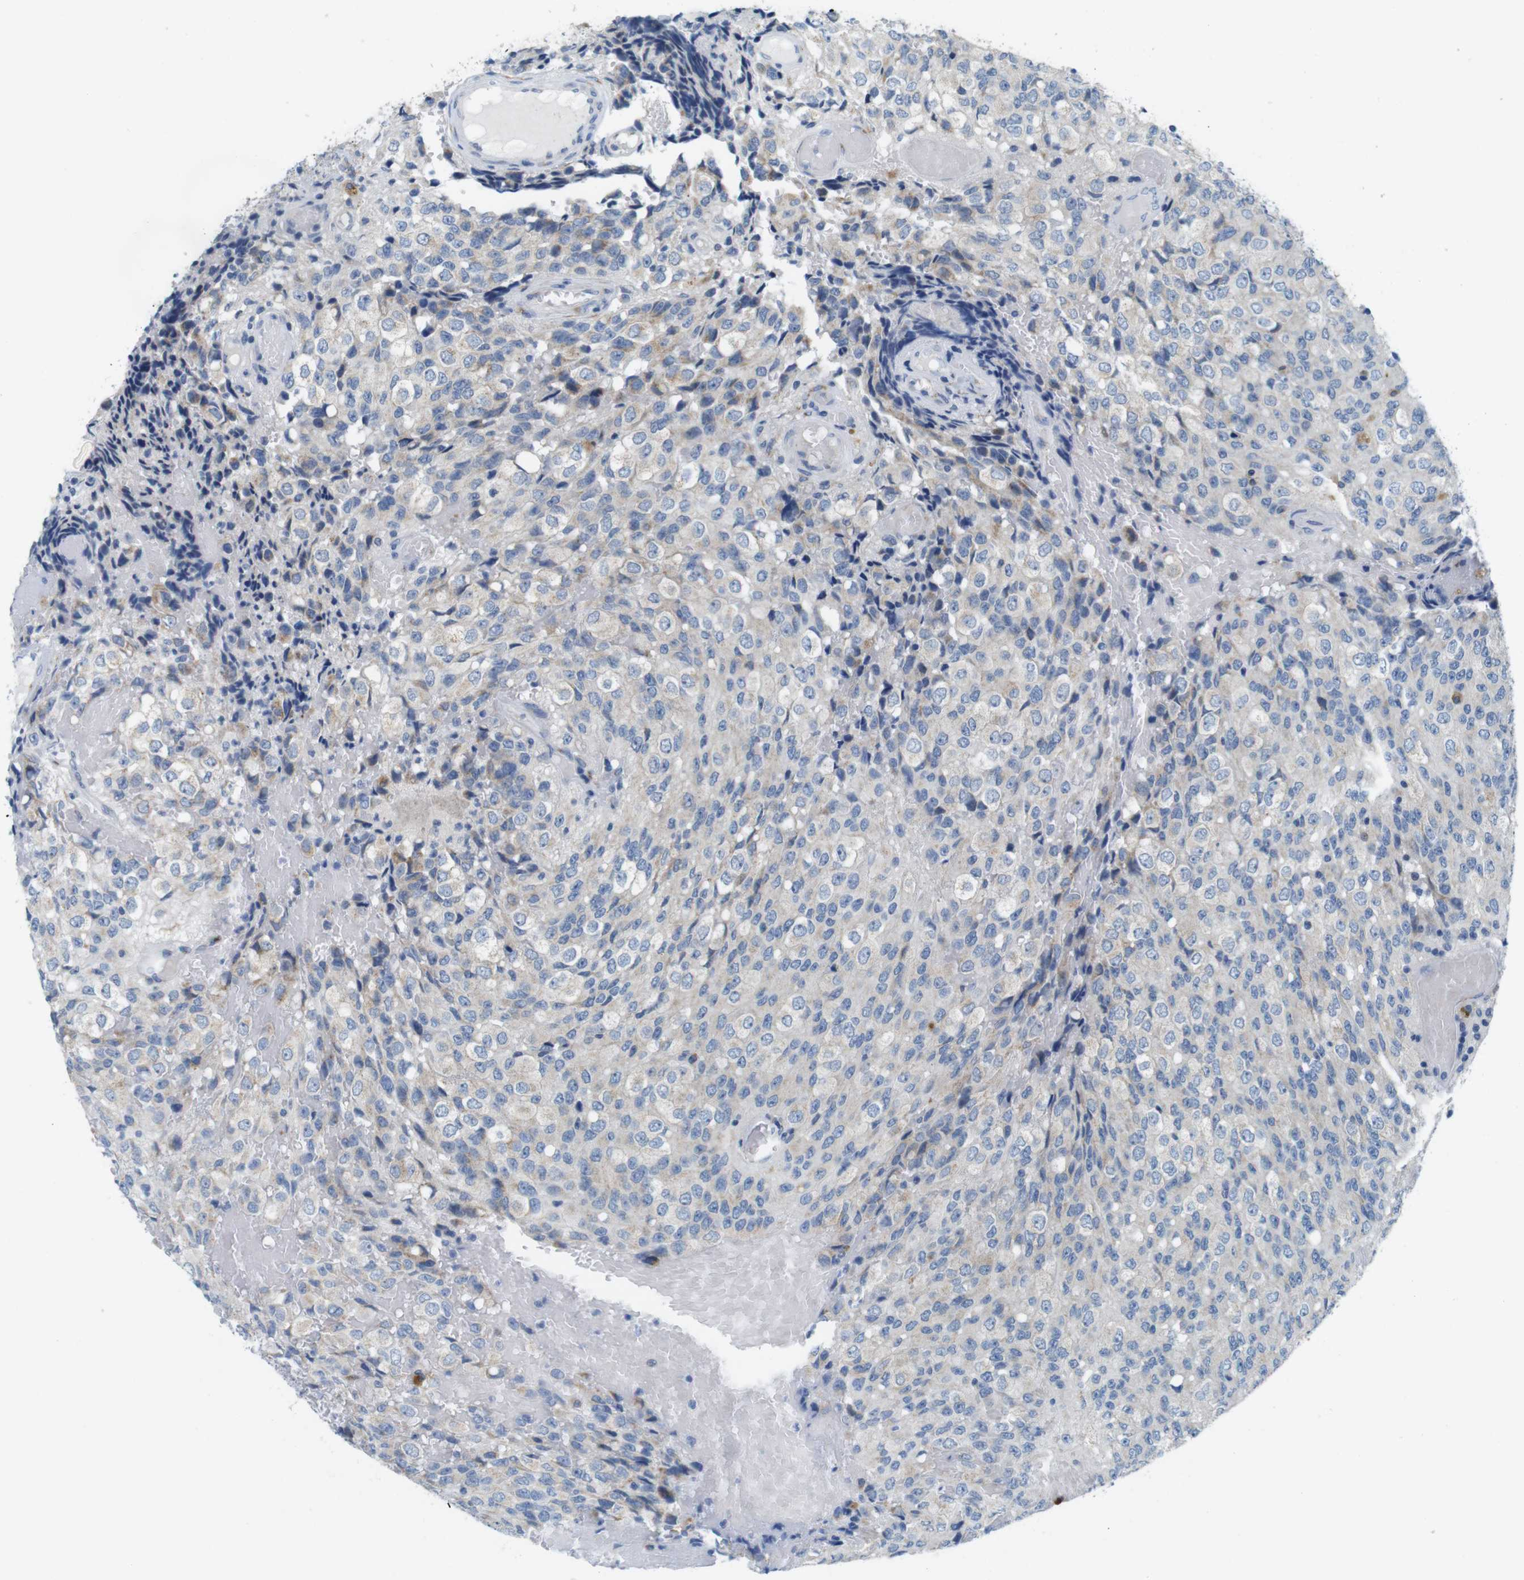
{"staining": {"intensity": "weak", "quantity": "<25%", "location": "cytoplasmic/membranous"}, "tissue": "glioma", "cell_type": "Tumor cells", "image_type": "cancer", "snomed": [{"axis": "morphology", "description": "Glioma, malignant, High grade"}, {"axis": "topography", "description": "Brain"}], "caption": "The image exhibits no staining of tumor cells in glioma. (DAB immunohistochemistry (IHC) with hematoxylin counter stain).", "gene": "GOLGA2", "patient": {"sex": "male", "age": 32}}